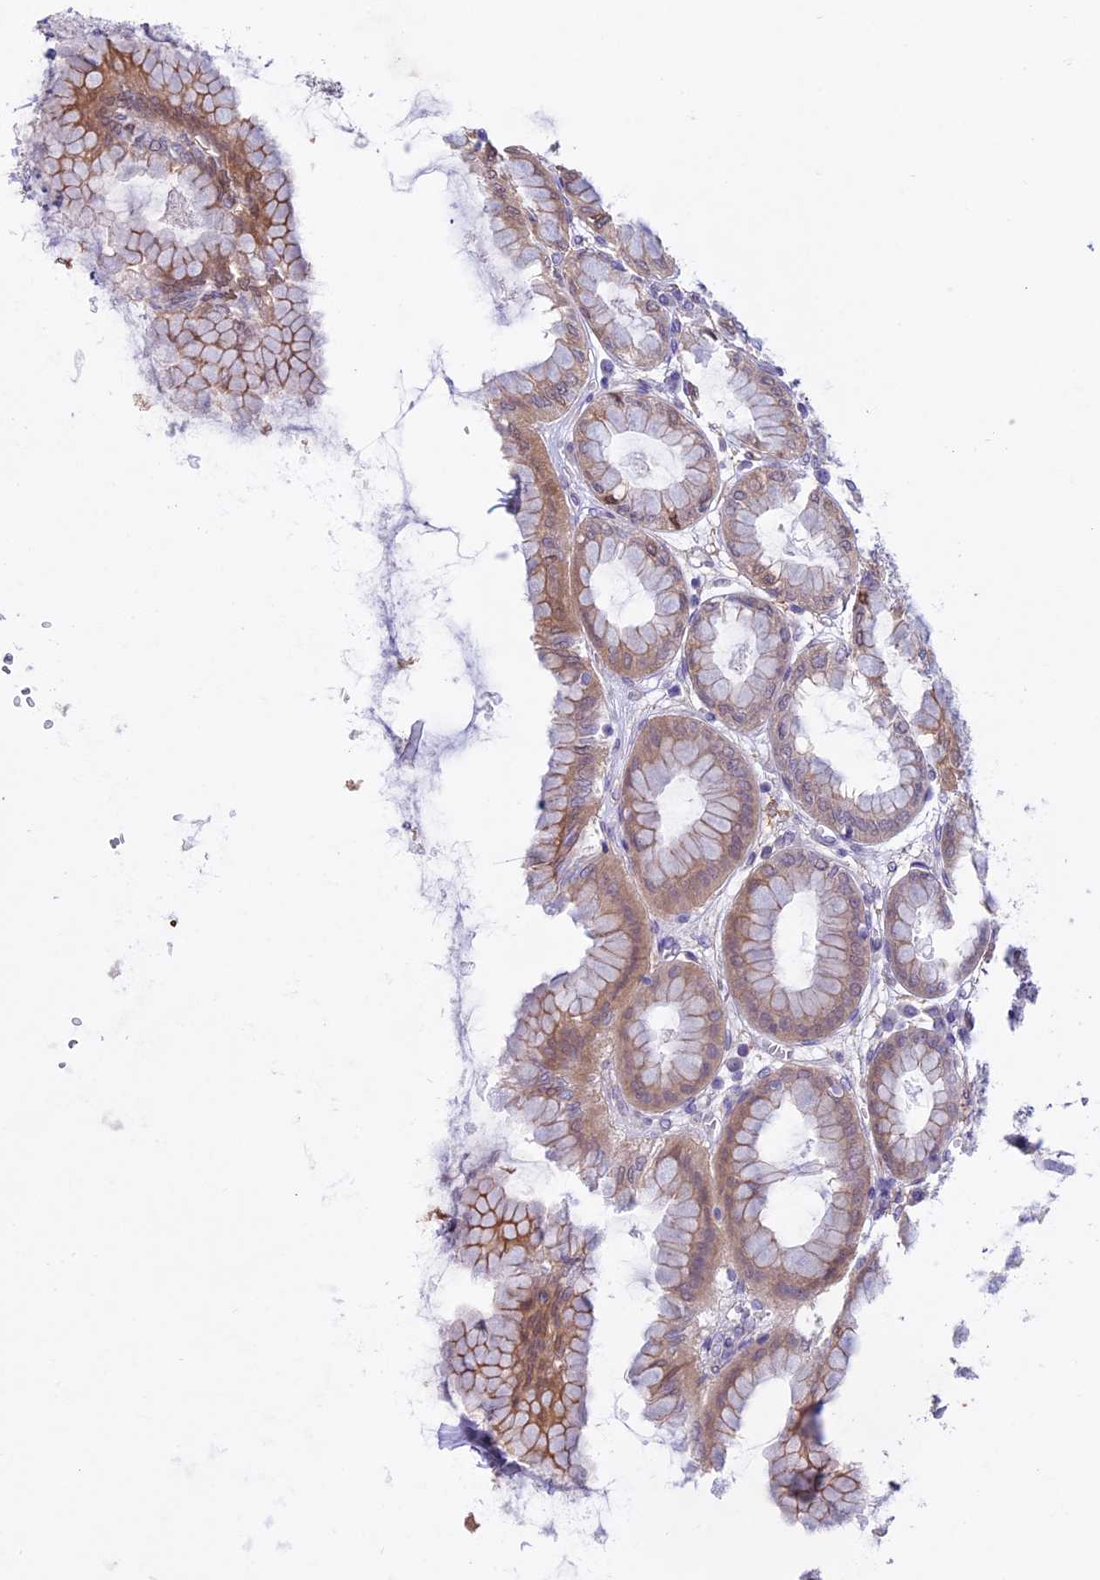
{"staining": {"intensity": "moderate", "quantity": "25%-75%", "location": "cytoplasmic/membranous"}, "tissue": "stomach", "cell_type": "Glandular cells", "image_type": "normal", "snomed": [{"axis": "morphology", "description": "Normal tissue, NOS"}, {"axis": "topography", "description": "Stomach, upper"}], "caption": "Protein staining of unremarkable stomach exhibits moderate cytoplasmic/membranous expression in approximately 25%-75% of glandular cells. (DAB (3,3'-diaminobenzidine) IHC with brightfield microscopy, high magnification).", "gene": "SPHKAP", "patient": {"sex": "female", "age": 56}}